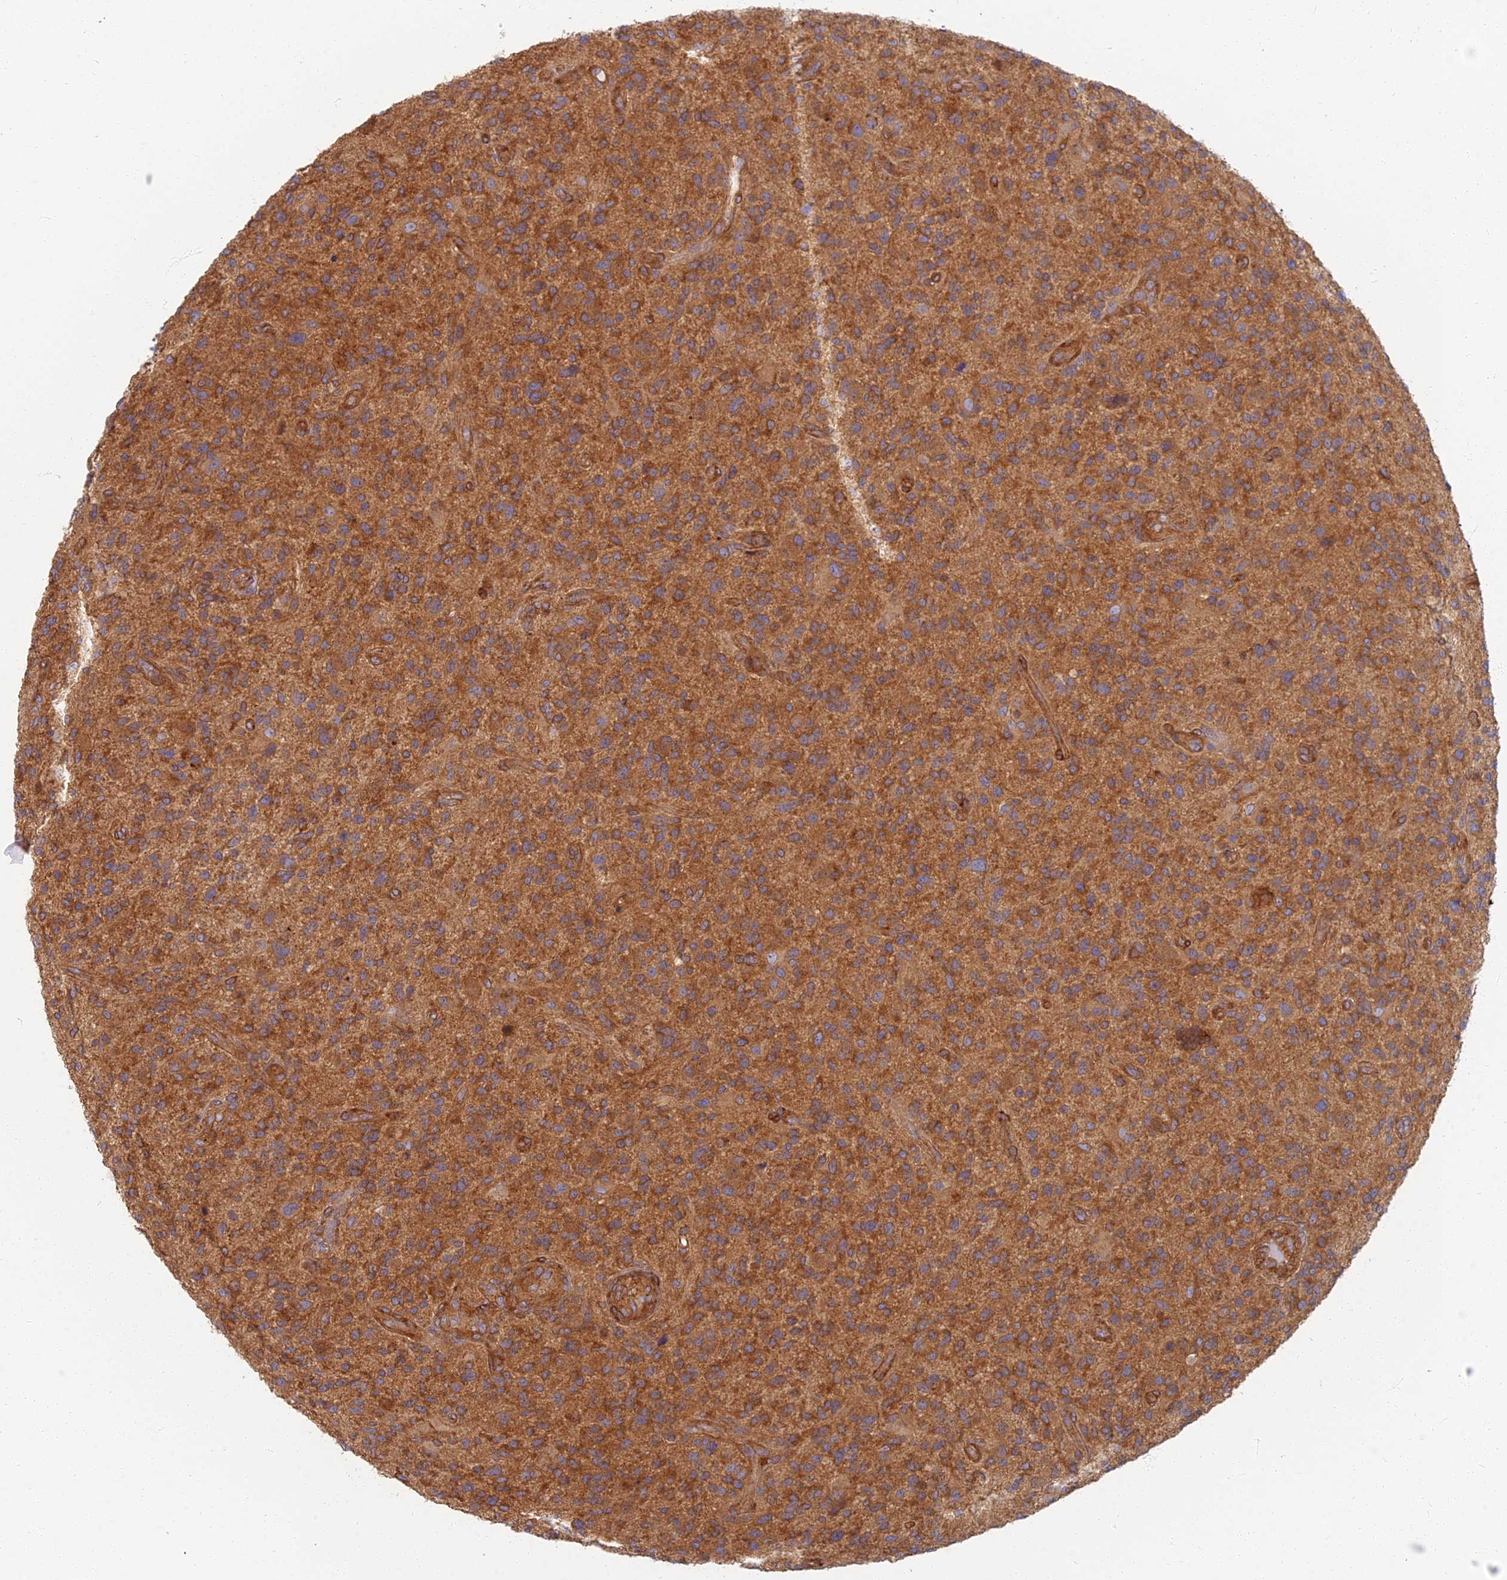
{"staining": {"intensity": "moderate", "quantity": ">75%", "location": "cytoplasmic/membranous"}, "tissue": "glioma", "cell_type": "Tumor cells", "image_type": "cancer", "snomed": [{"axis": "morphology", "description": "Glioma, malignant, High grade"}, {"axis": "topography", "description": "Brain"}], "caption": "This photomicrograph exhibits immunohistochemistry (IHC) staining of human glioma, with medium moderate cytoplasmic/membranous expression in about >75% of tumor cells.", "gene": "RBSN", "patient": {"sex": "male", "age": 47}}